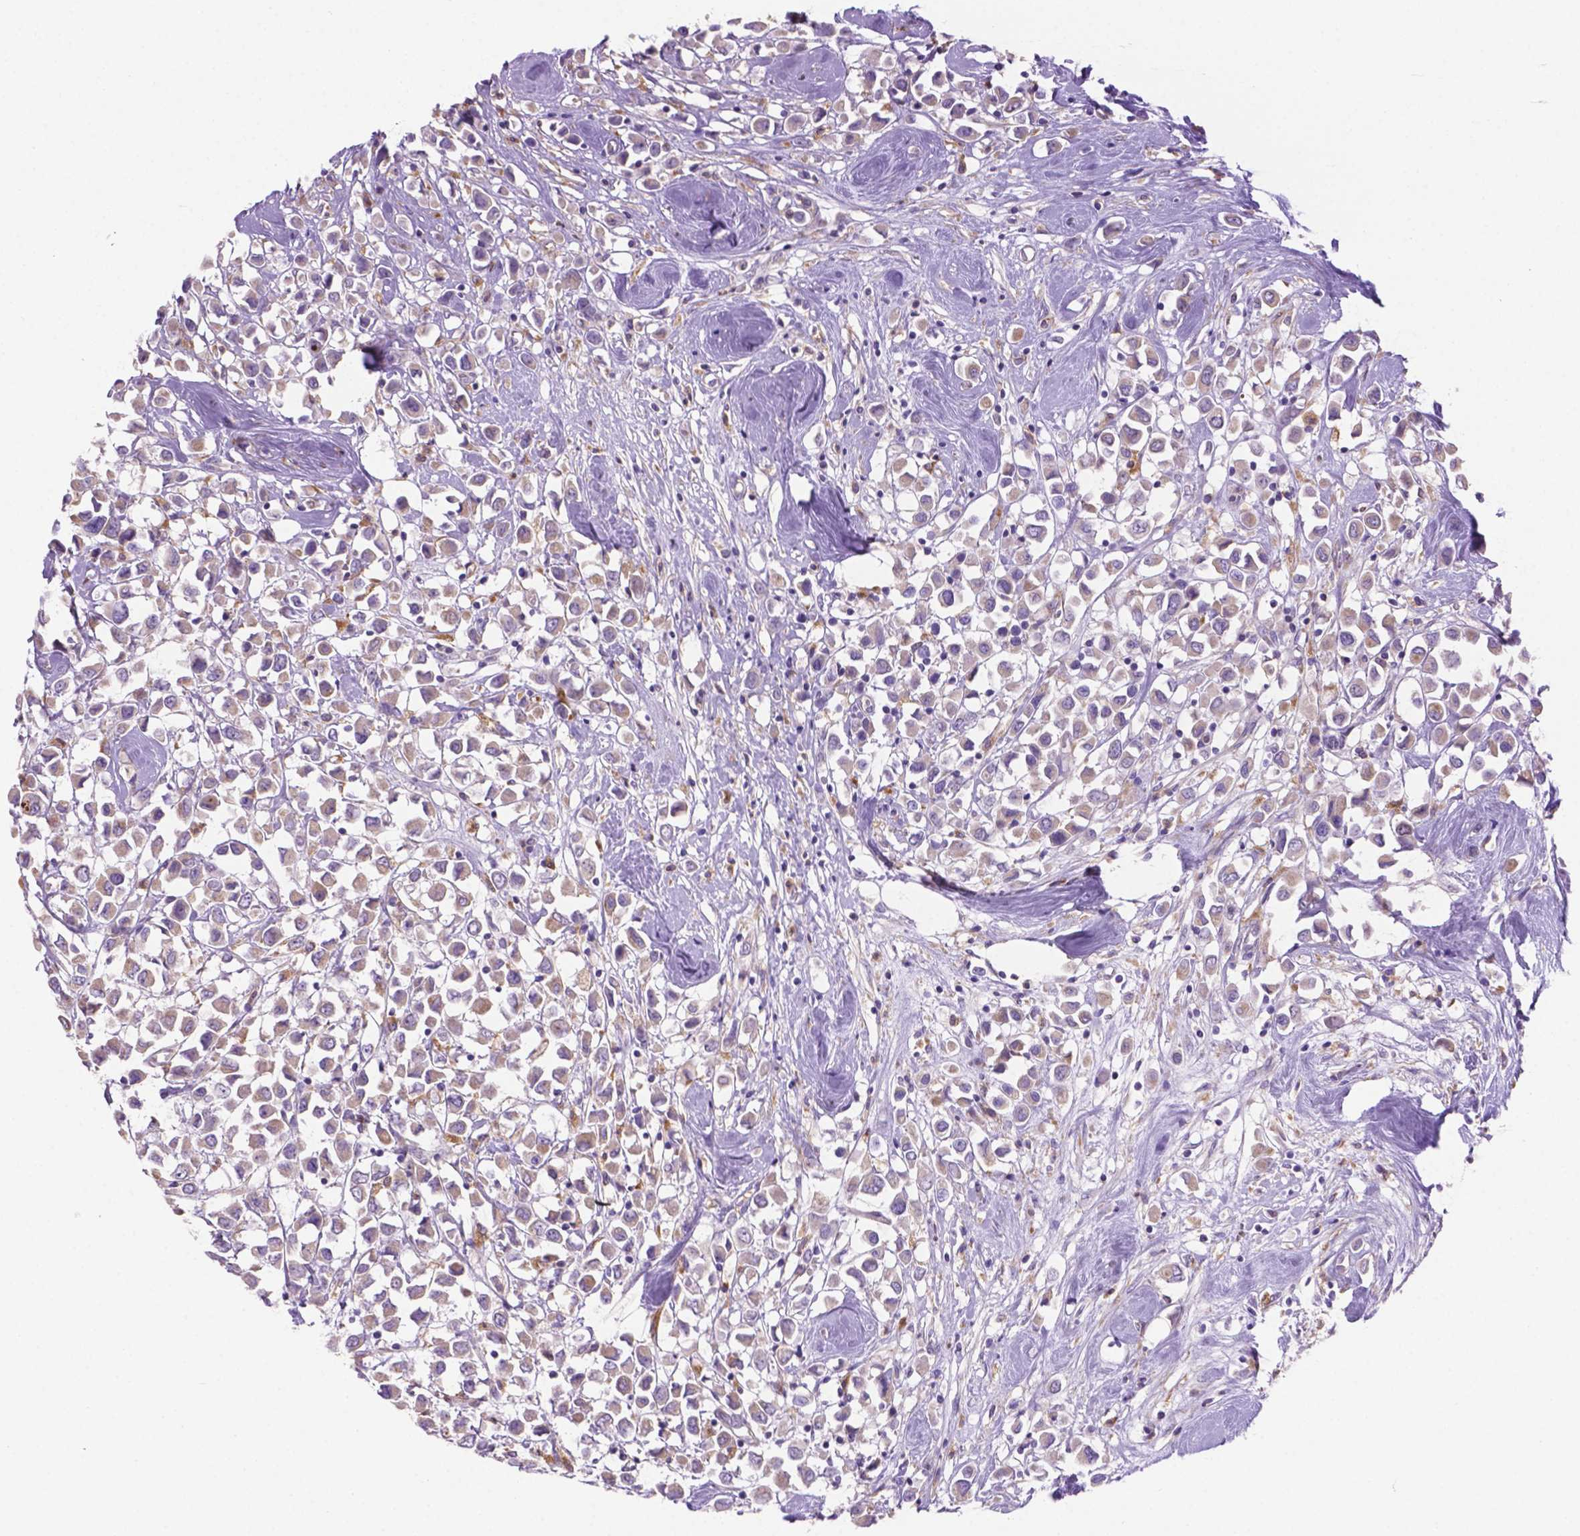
{"staining": {"intensity": "weak", "quantity": "25%-75%", "location": "cytoplasmic/membranous"}, "tissue": "breast cancer", "cell_type": "Tumor cells", "image_type": "cancer", "snomed": [{"axis": "morphology", "description": "Duct carcinoma"}, {"axis": "topography", "description": "Breast"}], "caption": "Immunohistochemistry (IHC) histopathology image of breast intraductal carcinoma stained for a protein (brown), which reveals low levels of weak cytoplasmic/membranous staining in approximately 25%-75% of tumor cells.", "gene": "CDH7", "patient": {"sex": "female", "age": 61}}